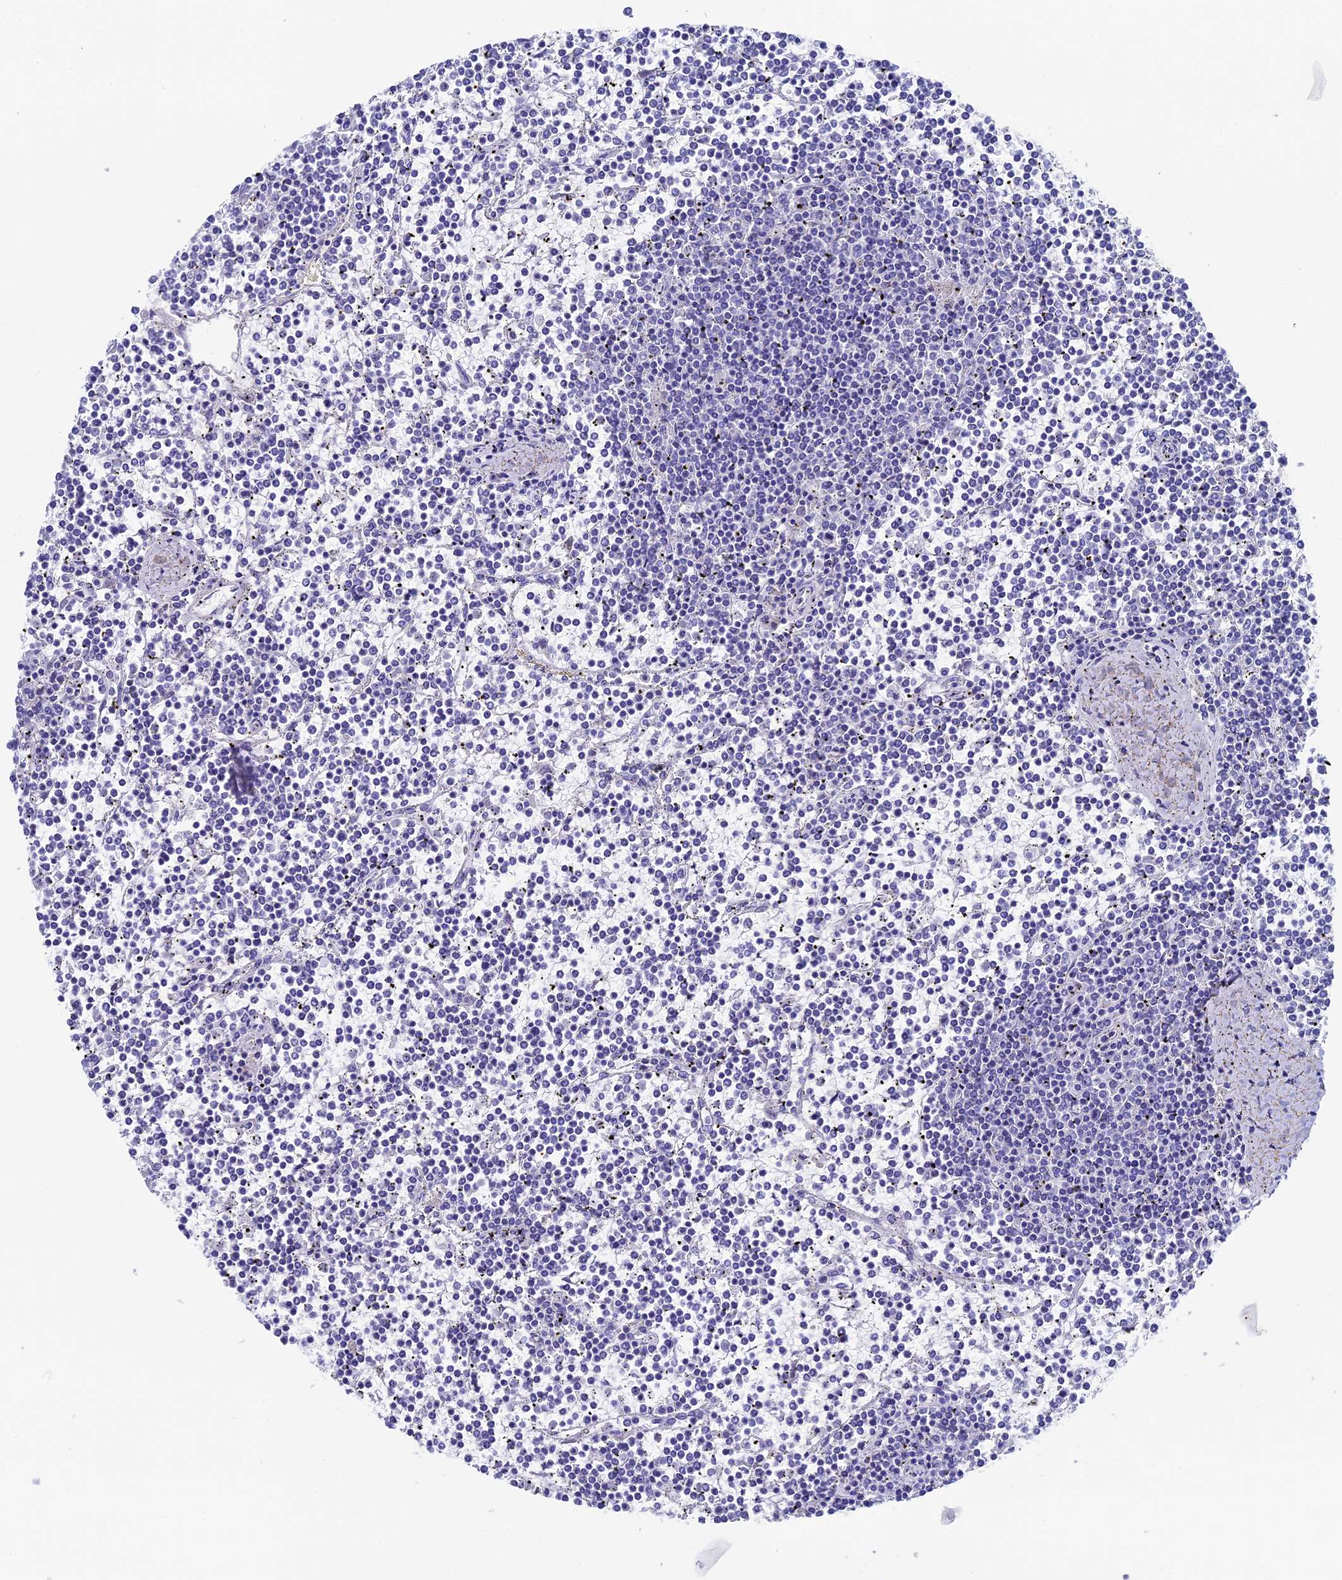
{"staining": {"intensity": "negative", "quantity": "none", "location": "none"}, "tissue": "lymphoma", "cell_type": "Tumor cells", "image_type": "cancer", "snomed": [{"axis": "morphology", "description": "Malignant lymphoma, non-Hodgkin's type, Low grade"}, {"axis": "topography", "description": "Spleen"}], "caption": "DAB immunohistochemical staining of malignant lymphoma, non-Hodgkin's type (low-grade) exhibits no significant staining in tumor cells.", "gene": "UNC119", "patient": {"sex": "female", "age": 19}}